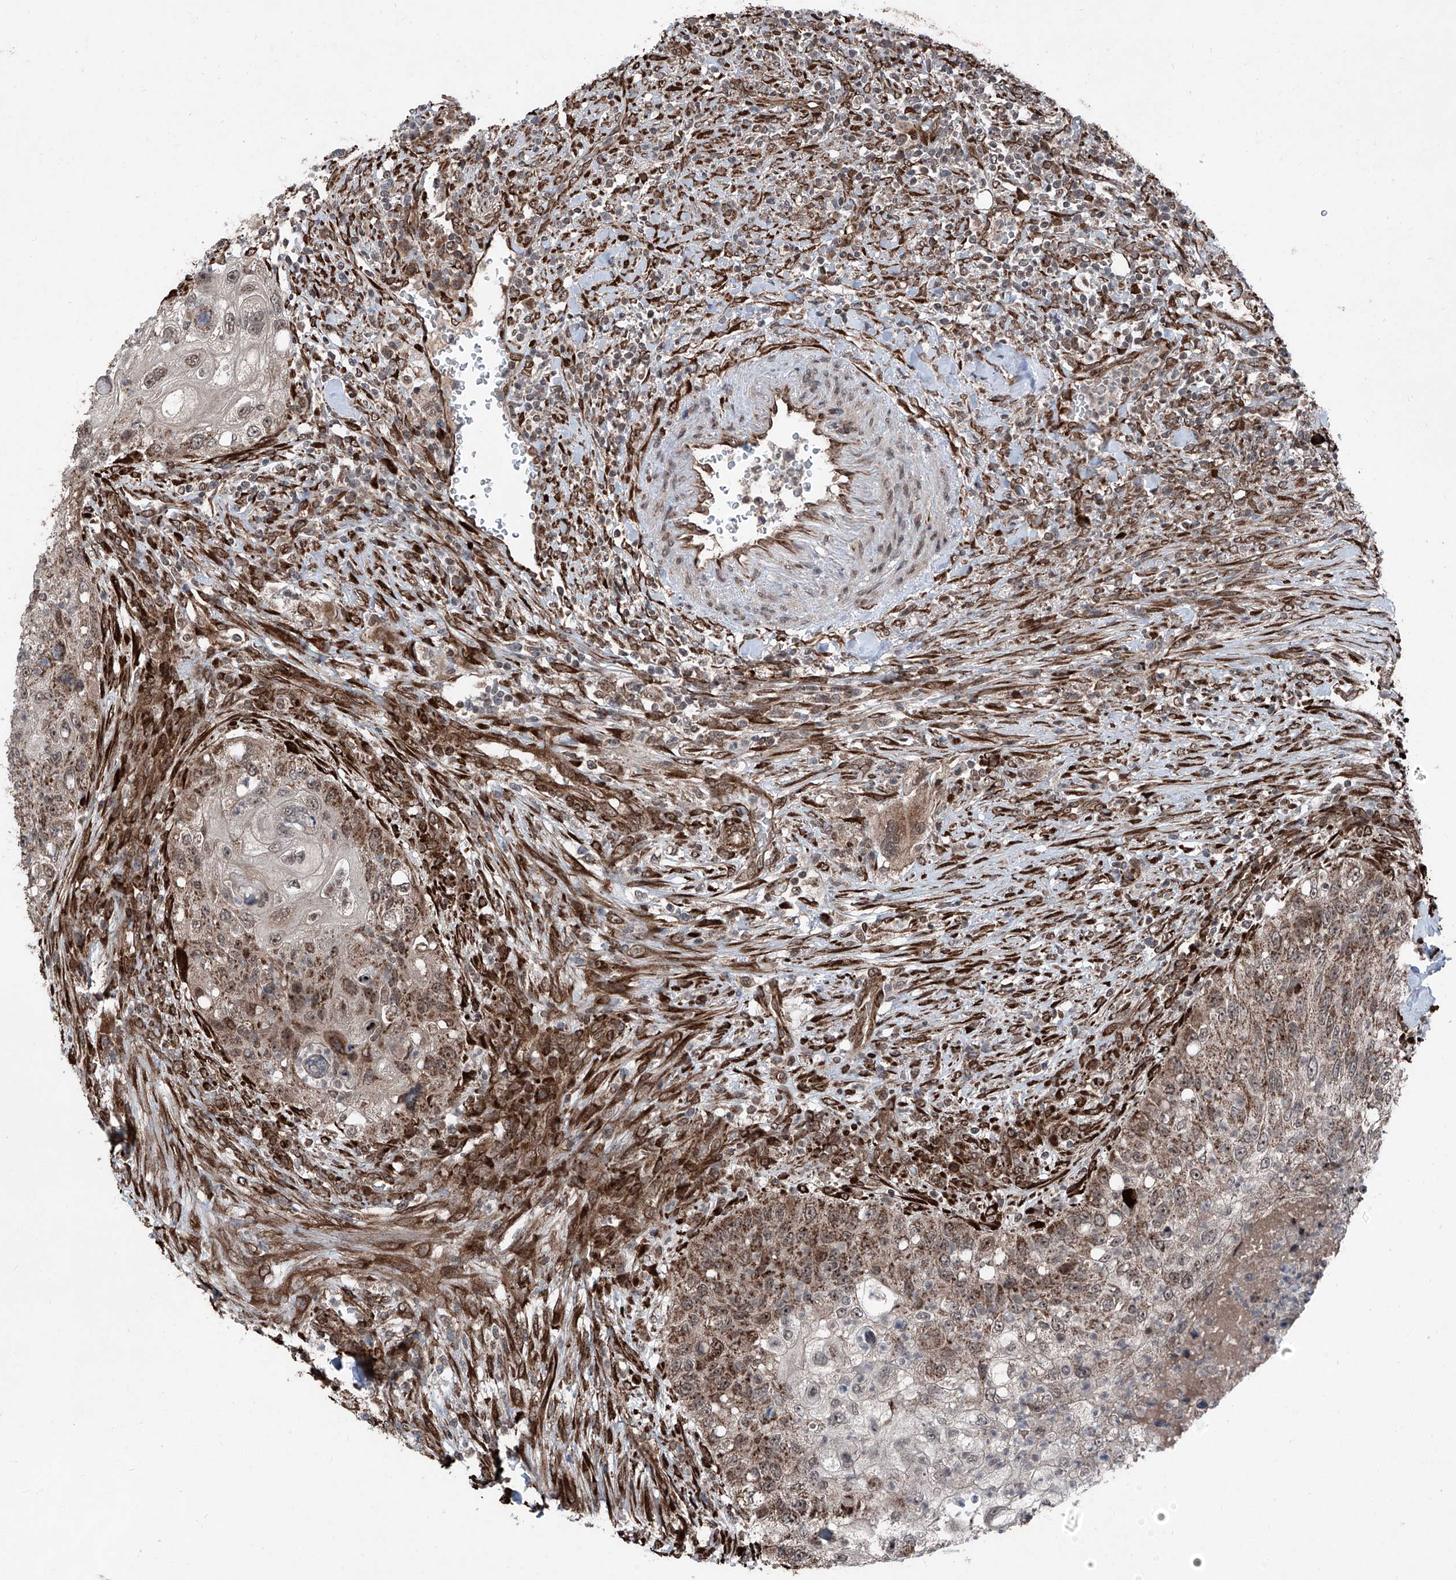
{"staining": {"intensity": "moderate", "quantity": ">75%", "location": "cytoplasmic/membranous,nuclear"}, "tissue": "urothelial cancer", "cell_type": "Tumor cells", "image_type": "cancer", "snomed": [{"axis": "morphology", "description": "Urothelial carcinoma, High grade"}, {"axis": "topography", "description": "Urinary bladder"}], "caption": "High-grade urothelial carcinoma was stained to show a protein in brown. There is medium levels of moderate cytoplasmic/membranous and nuclear positivity in about >75% of tumor cells.", "gene": "COA7", "patient": {"sex": "female", "age": 60}}